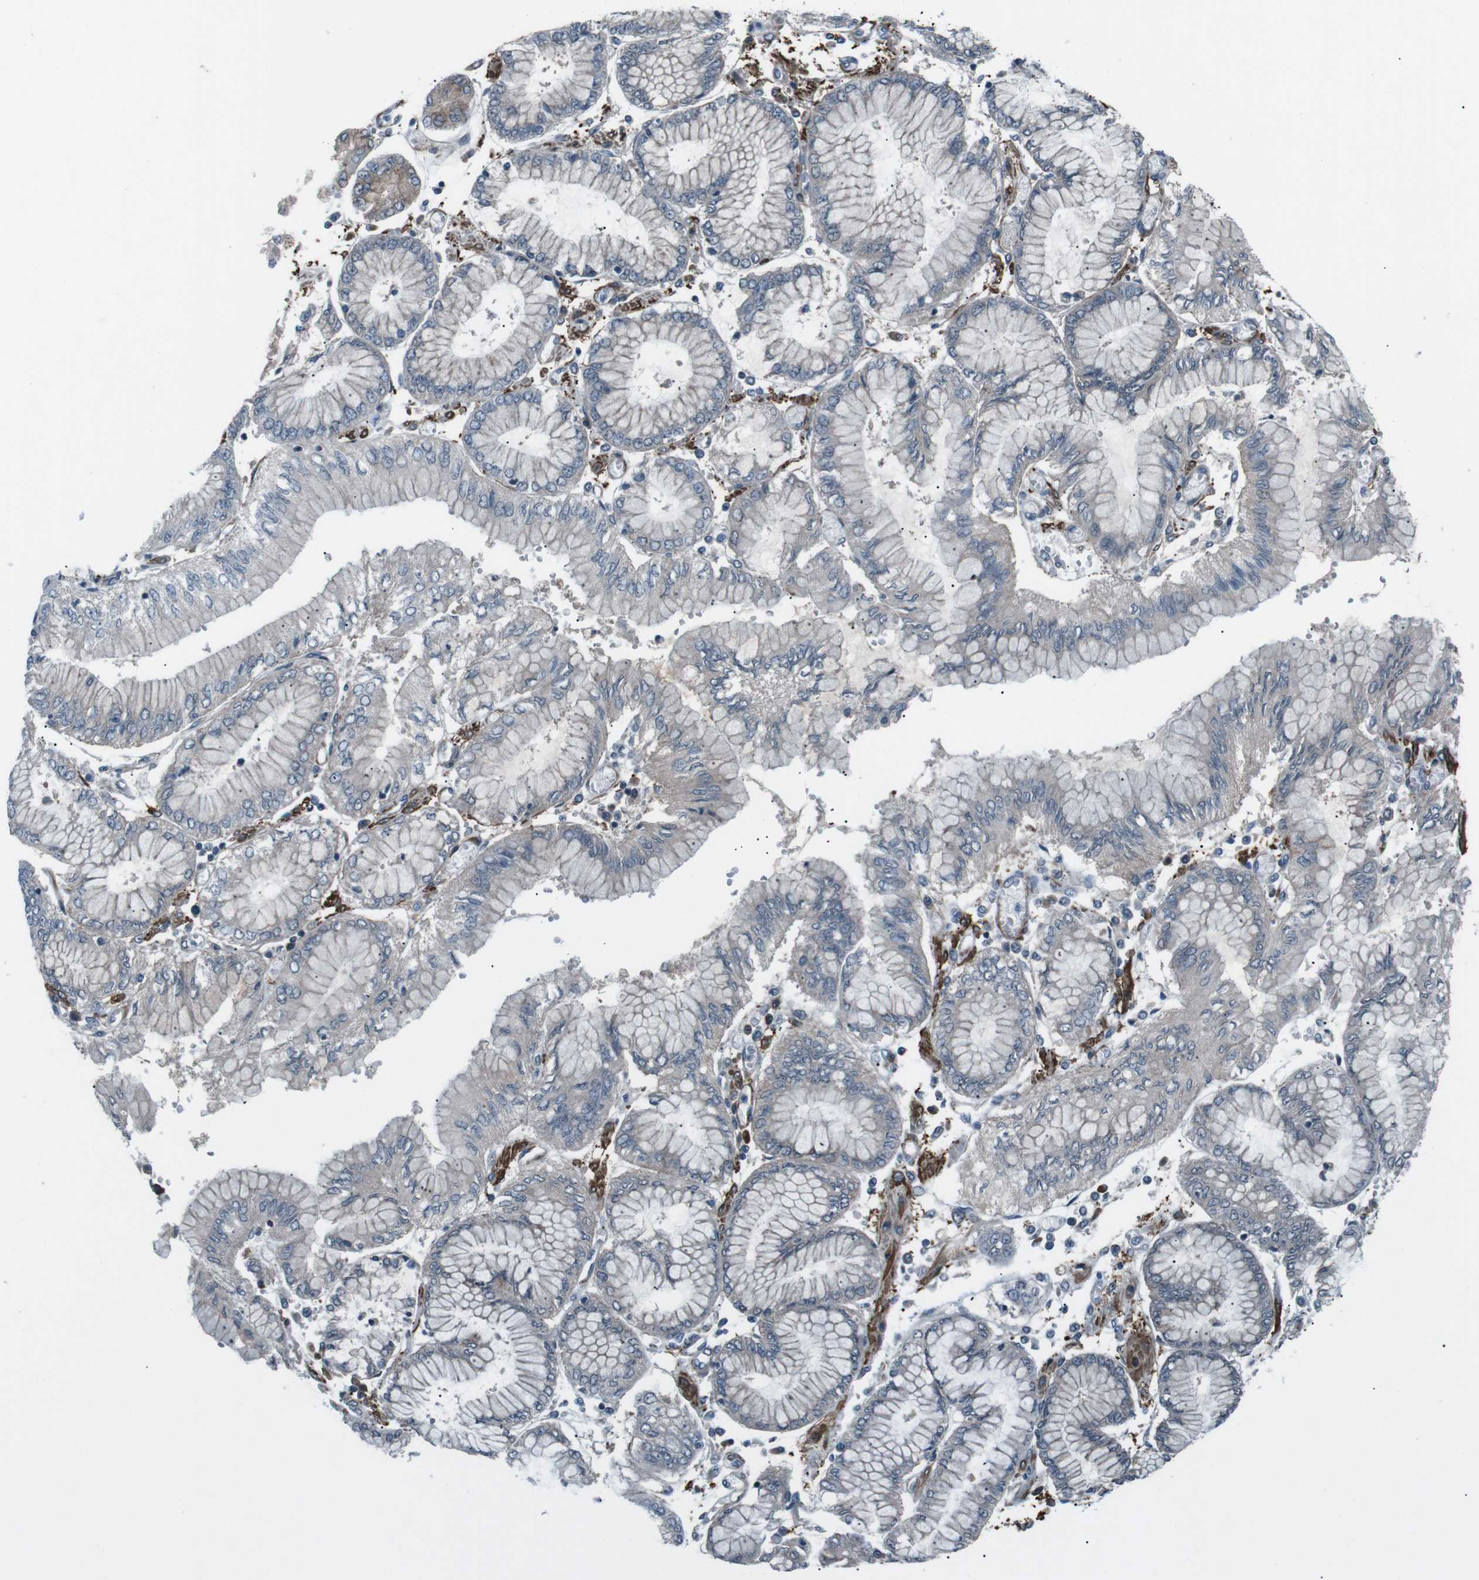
{"staining": {"intensity": "negative", "quantity": "none", "location": "none"}, "tissue": "stomach cancer", "cell_type": "Tumor cells", "image_type": "cancer", "snomed": [{"axis": "morphology", "description": "Adenocarcinoma, NOS"}, {"axis": "topography", "description": "Stomach"}], "caption": "Immunohistochemical staining of human adenocarcinoma (stomach) demonstrates no significant expression in tumor cells. (IHC, brightfield microscopy, high magnification).", "gene": "PDLIM5", "patient": {"sex": "male", "age": 76}}